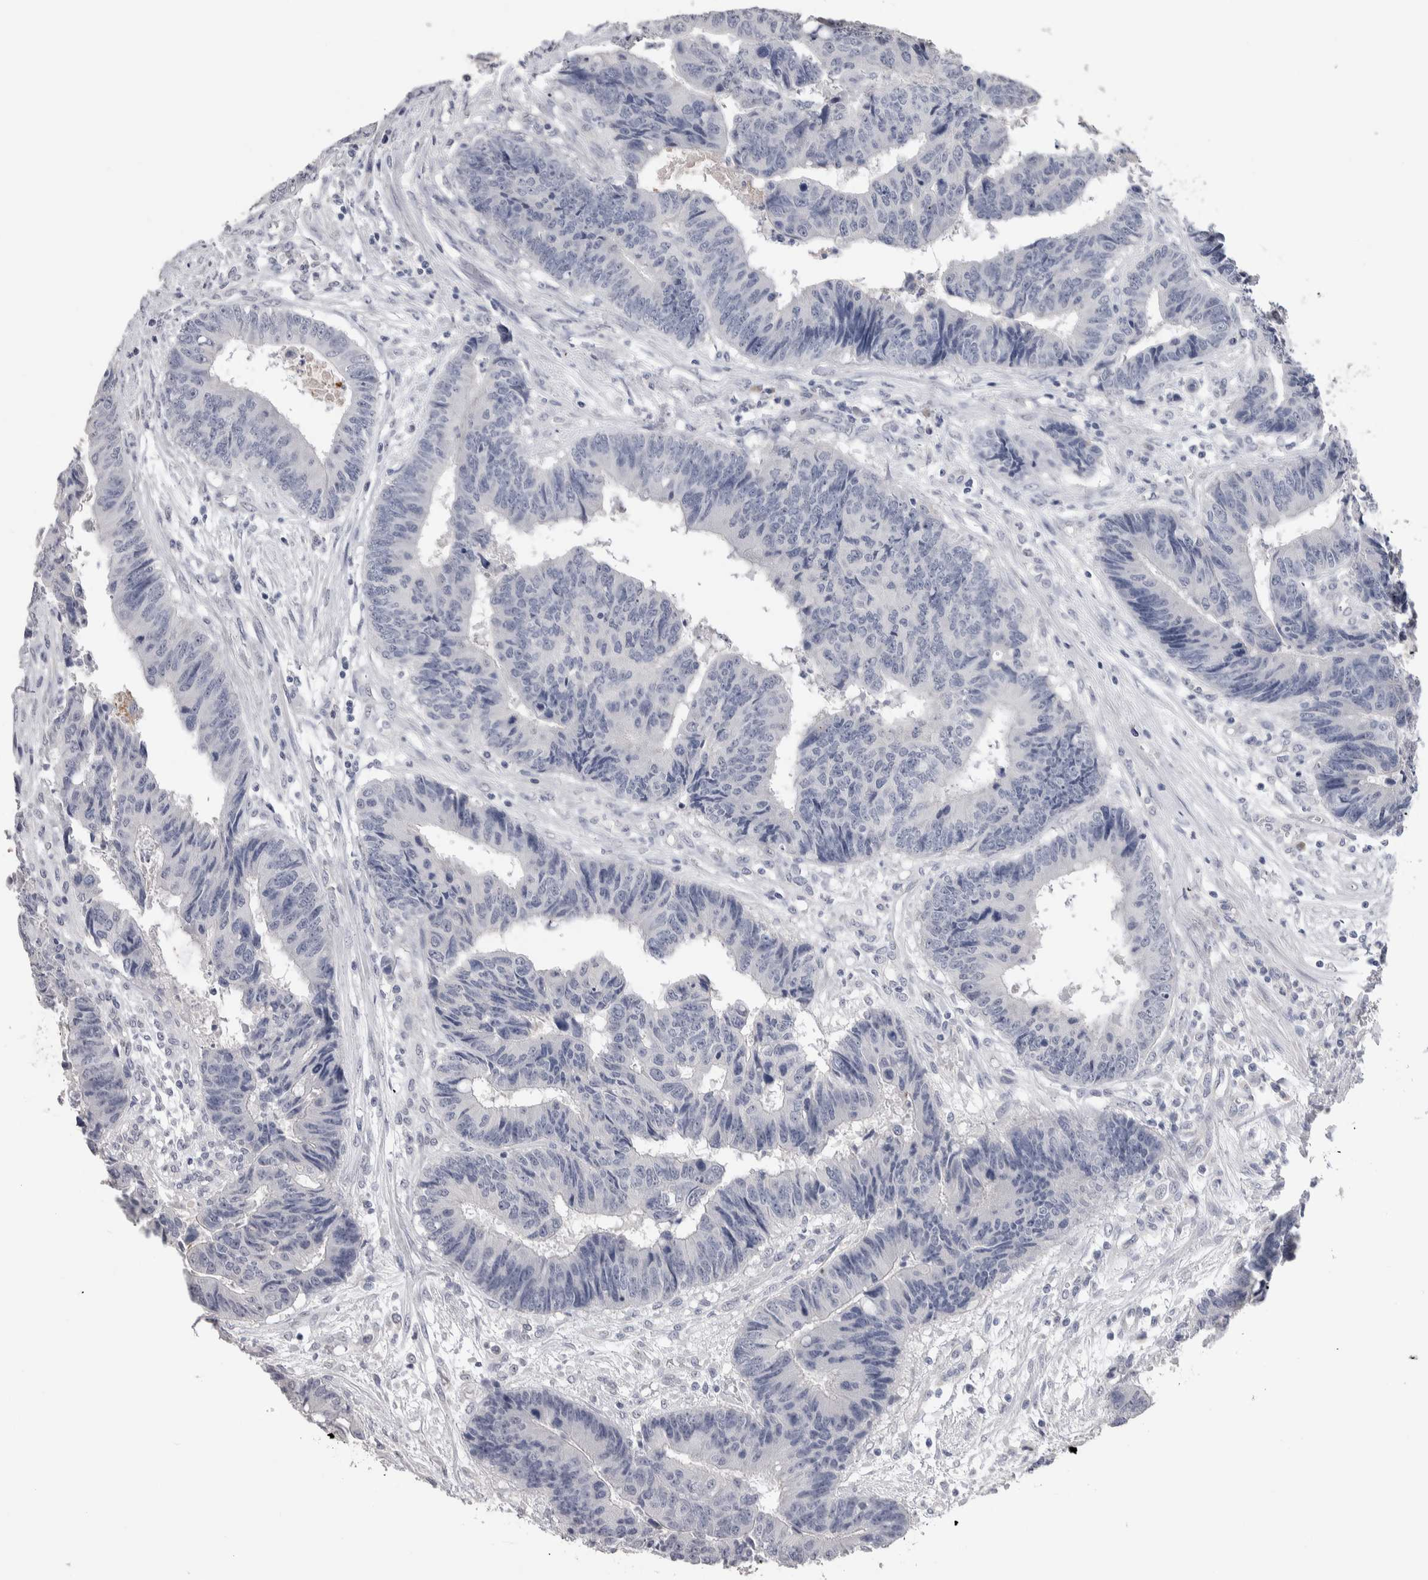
{"staining": {"intensity": "negative", "quantity": "none", "location": "none"}, "tissue": "colorectal cancer", "cell_type": "Tumor cells", "image_type": "cancer", "snomed": [{"axis": "morphology", "description": "Adenocarcinoma, NOS"}, {"axis": "topography", "description": "Rectum"}], "caption": "High power microscopy histopathology image of an immunohistochemistry (IHC) photomicrograph of colorectal cancer, revealing no significant staining in tumor cells.", "gene": "TMEM102", "patient": {"sex": "male", "age": 84}}